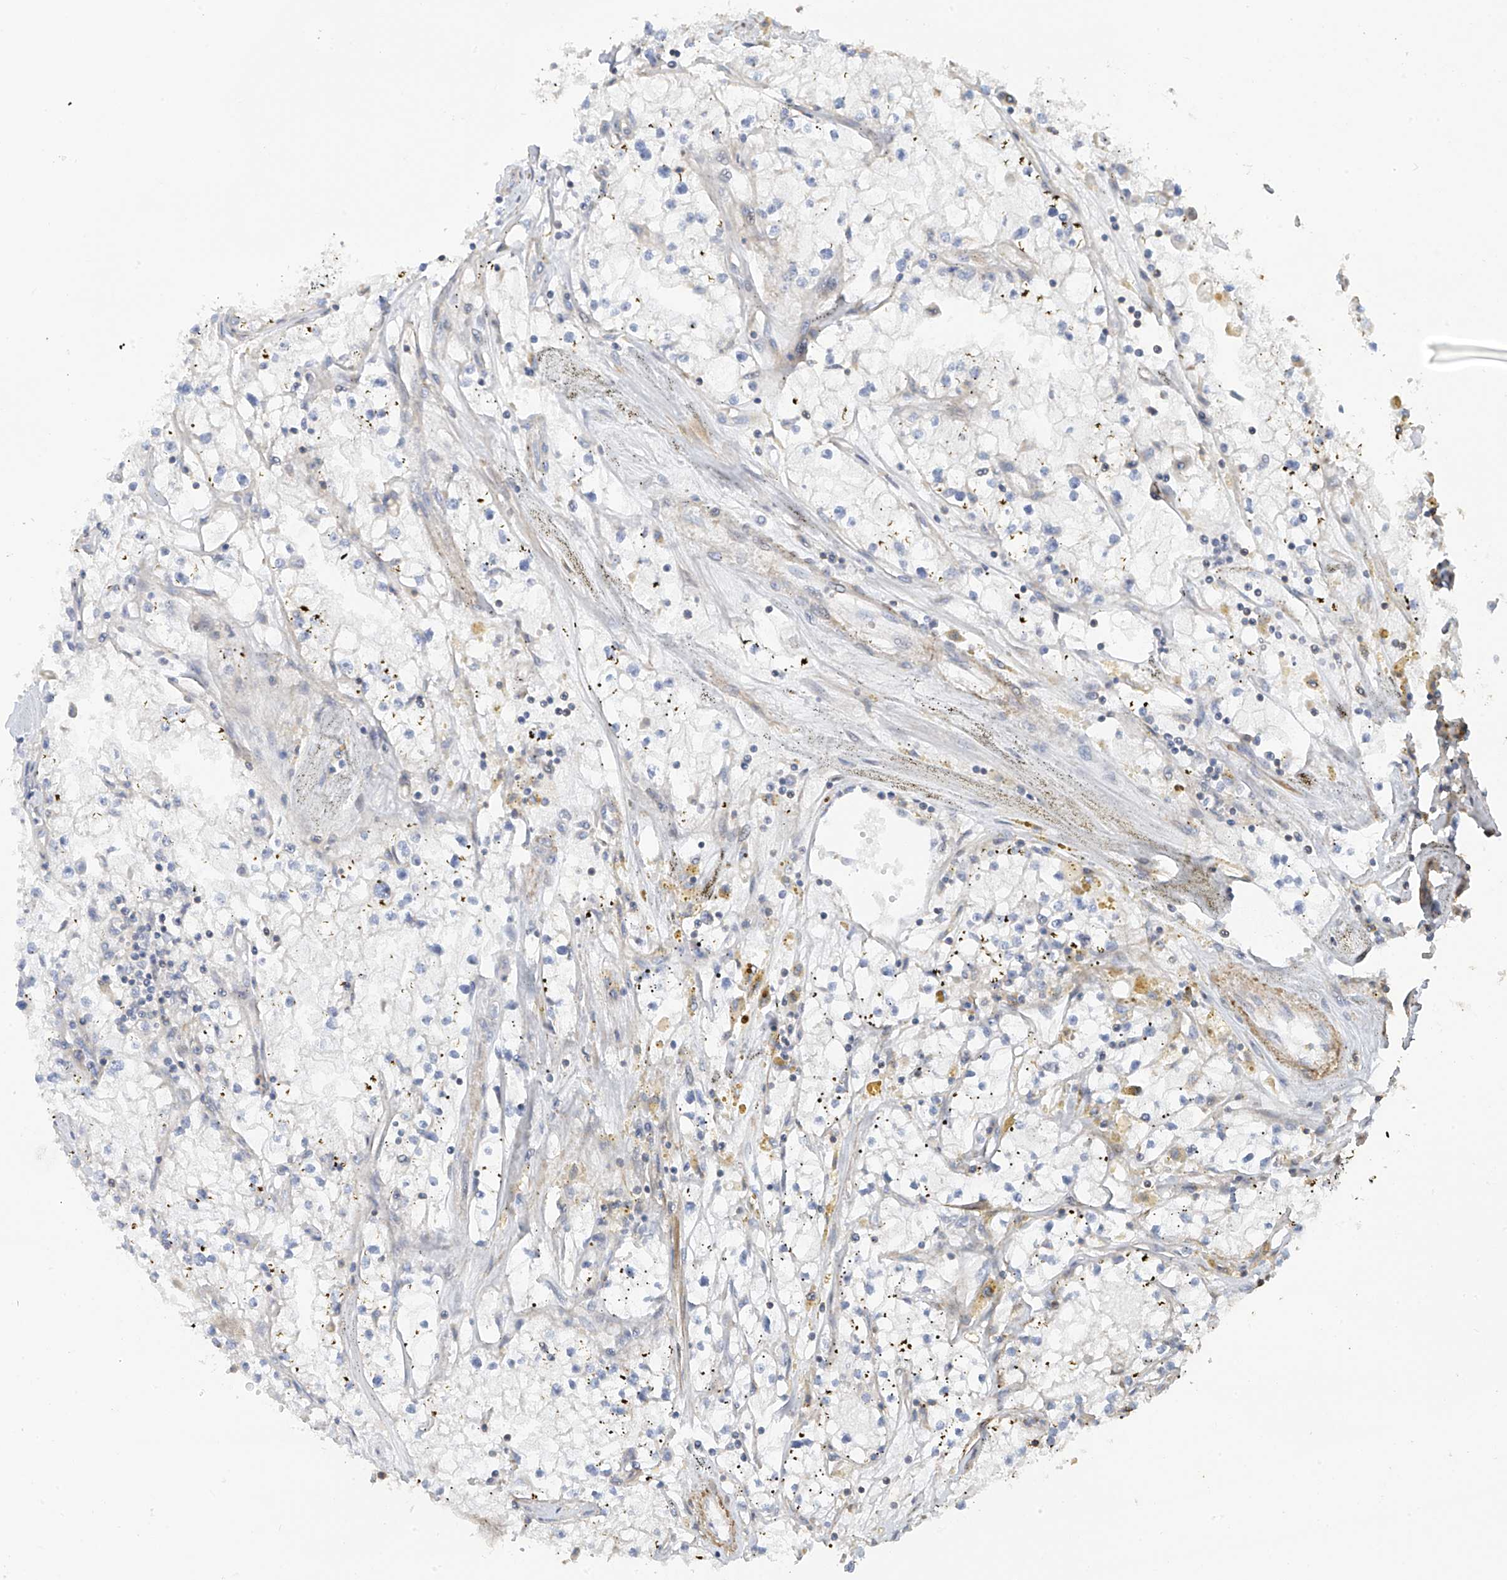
{"staining": {"intensity": "negative", "quantity": "none", "location": "none"}, "tissue": "renal cancer", "cell_type": "Tumor cells", "image_type": "cancer", "snomed": [{"axis": "morphology", "description": "Adenocarcinoma, NOS"}, {"axis": "topography", "description": "Kidney"}], "caption": "DAB (3,3'-diaminobenzidine) immunohistochemical staining of adenocarcinoma (renal) reveals no significant staining in tumor cells. (IHC, brightfield microscopy, high magnification).", "gene": "SLC43A3", "patient": {"sex": "male", "age": 56}}